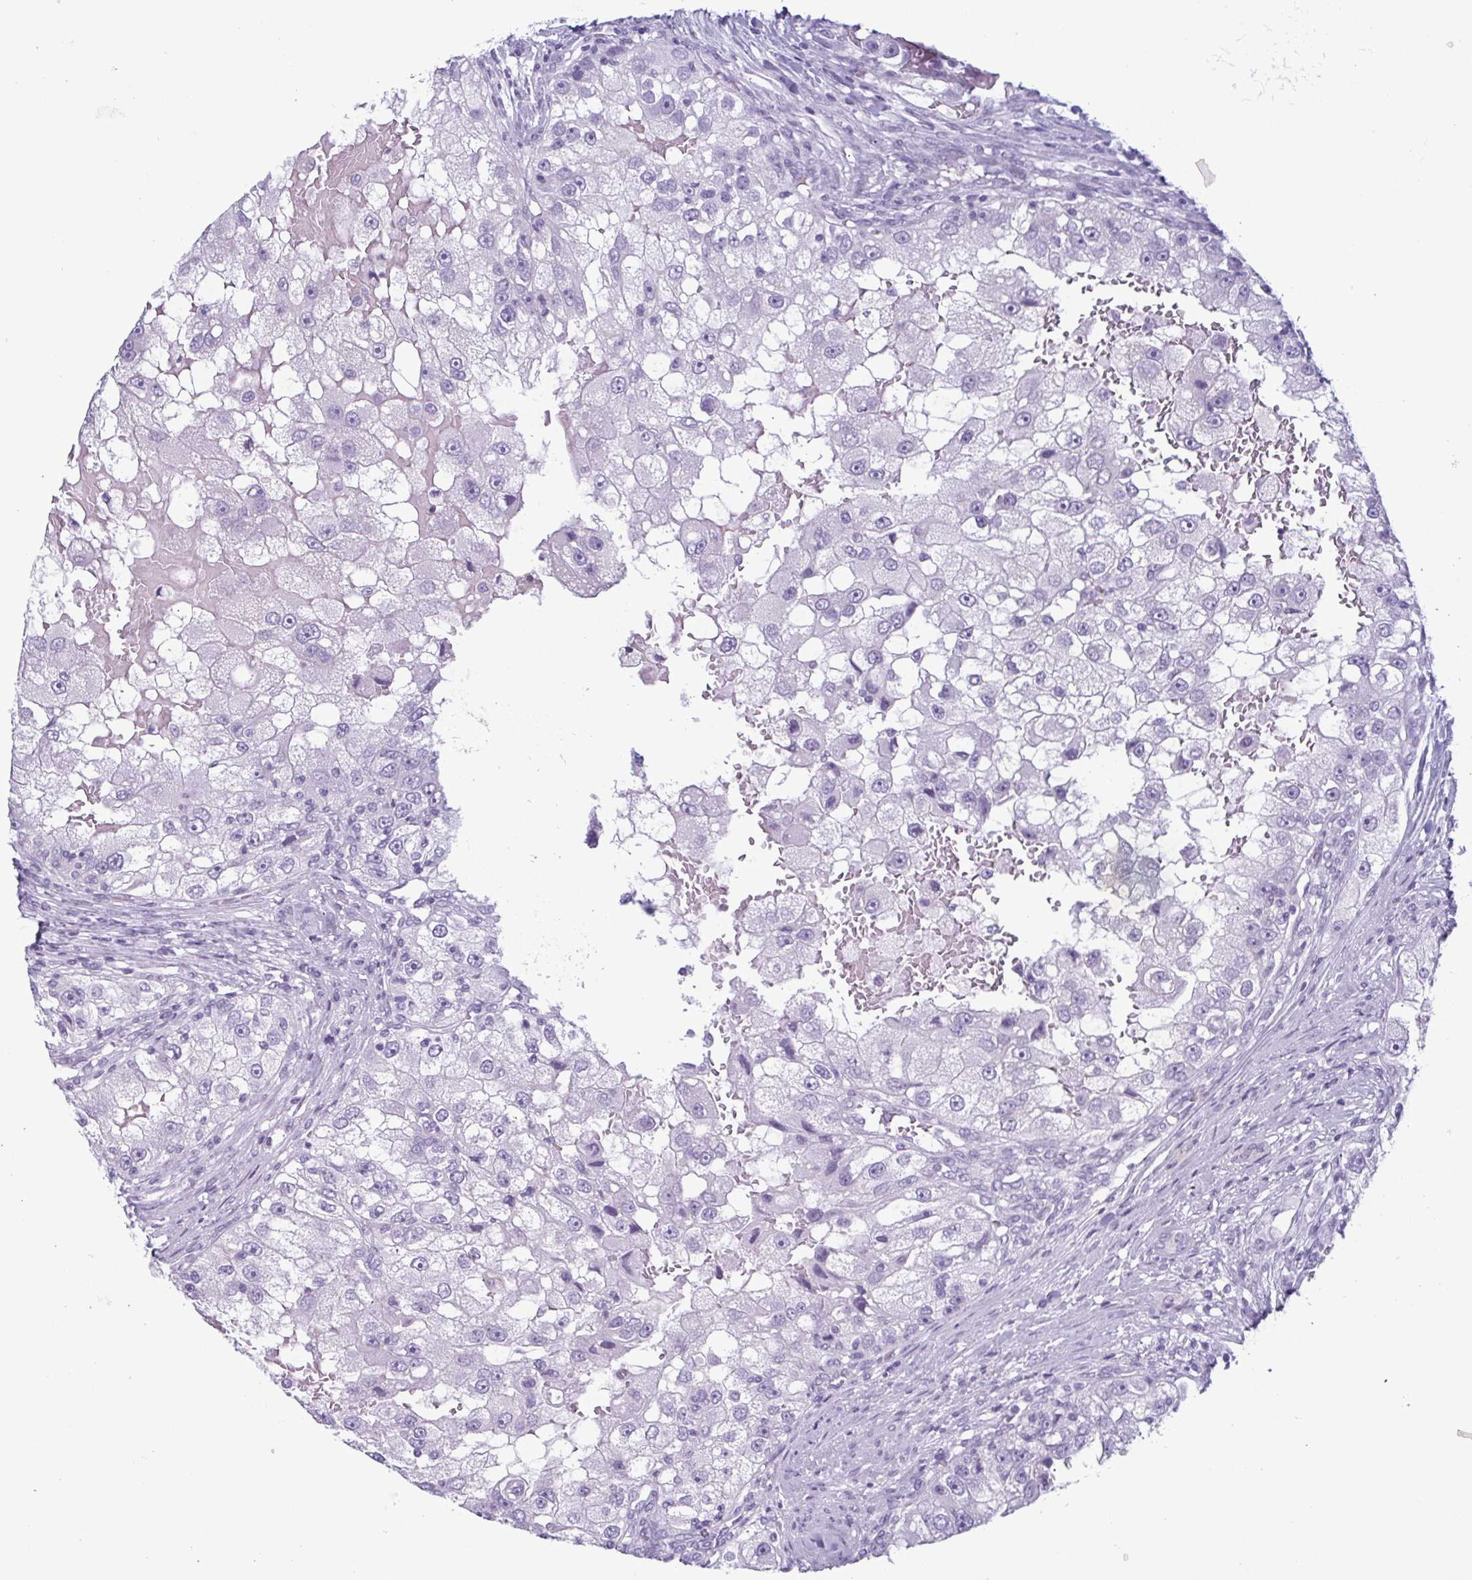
{"staining": {"intensity": "negative", "quantity": "none", "location": "none"}, "tissue": "renal cancer", "cell_type": "Tumor cells", "image_type": "cancer", "snomed": [{"axis": "morphology", "description": "Adenocarcinoma, NOS"}, {"axis": "topography", "description": "Kidney"}], "caption": "Immunohistochemical staining of human renal cancer (adenocarcinoma) reveals no significant staining in tumor cells. Nuclei are stained in blue.", "gene": "KRT10", "patient": {"sex": "male", "age": 63}}